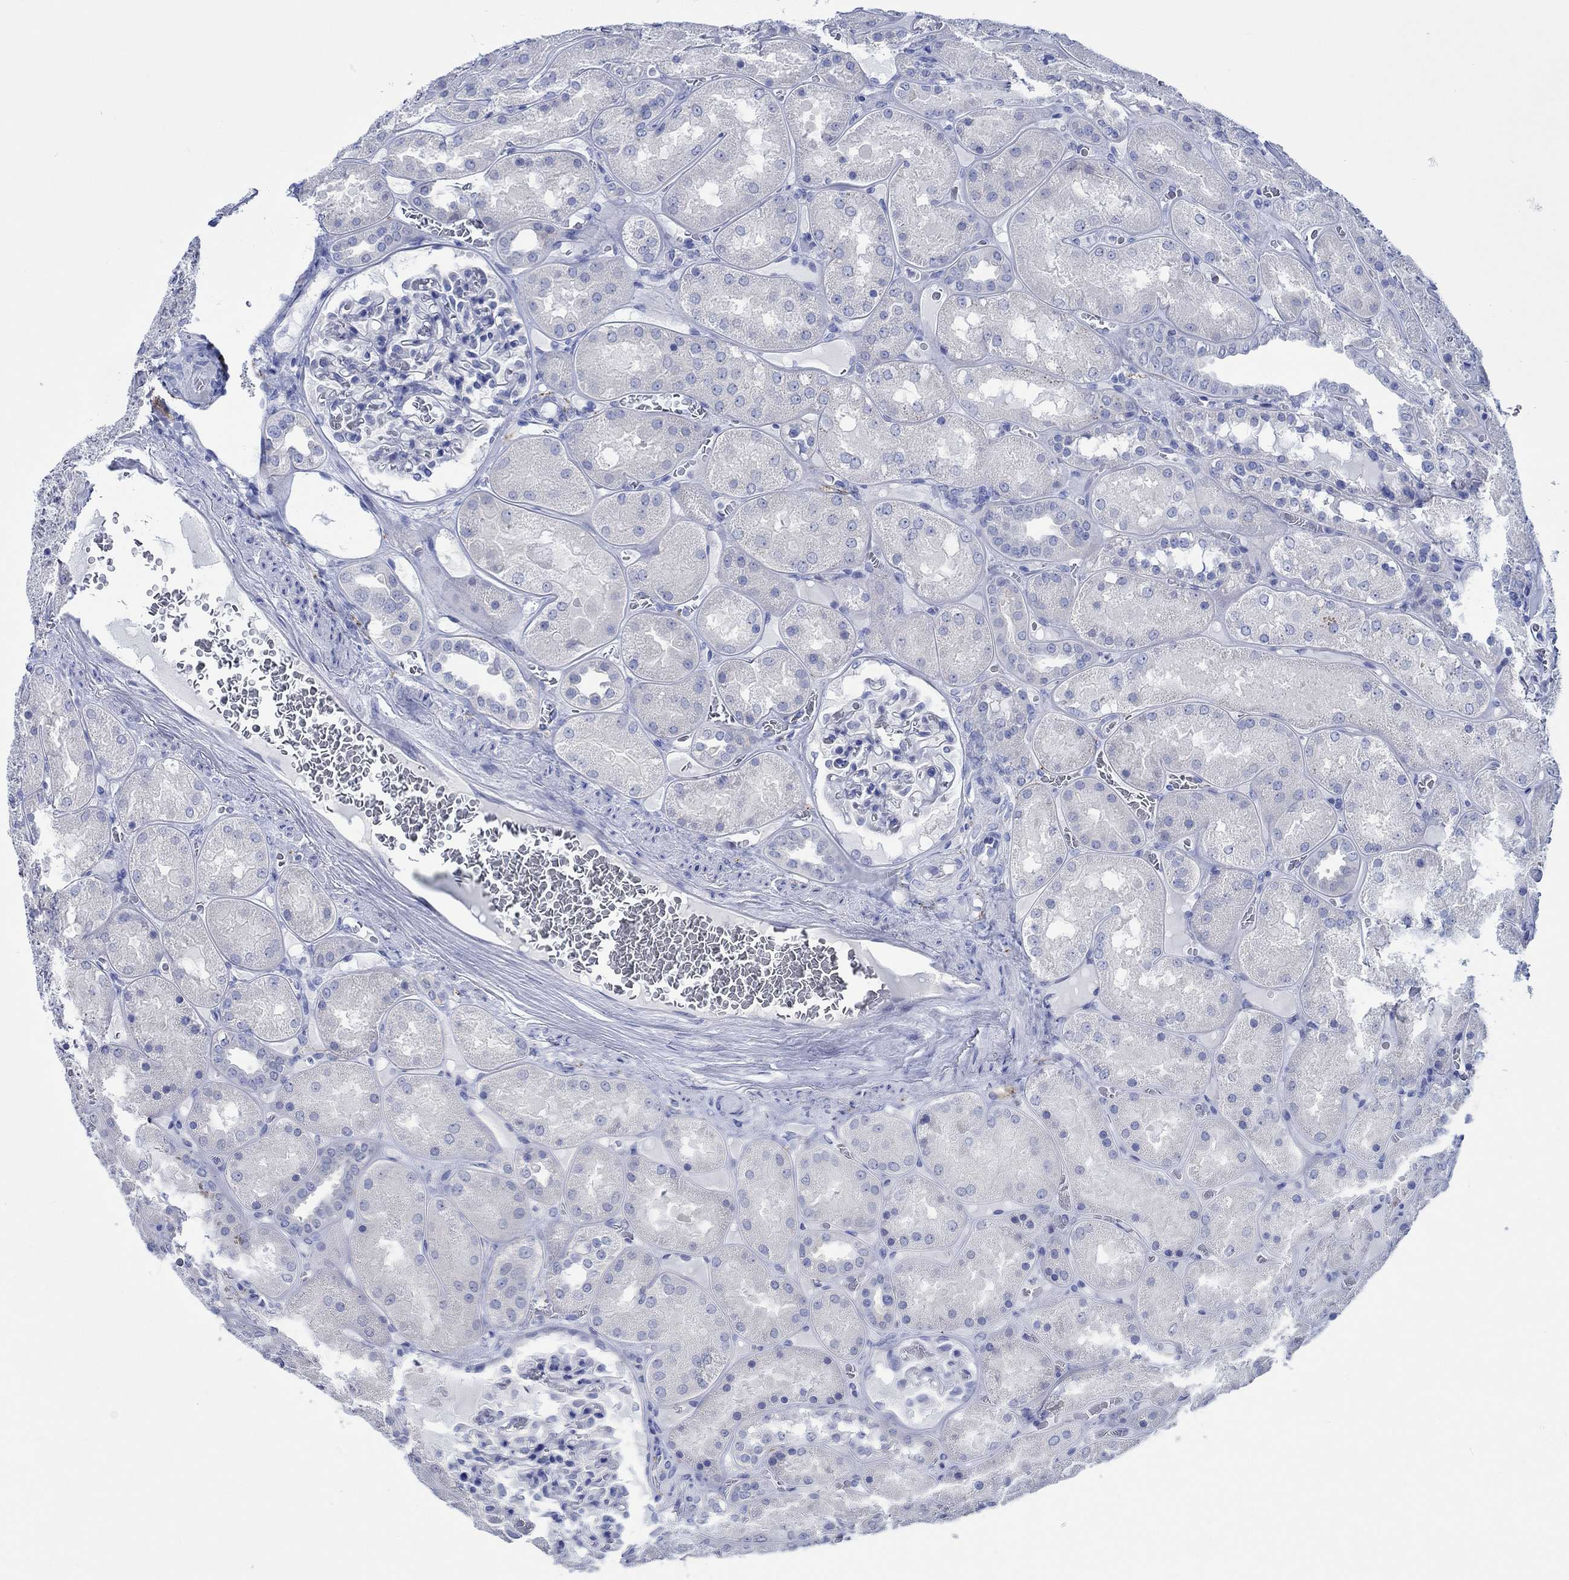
{"staining": {"intensity": "negative", "quantity": "none", "location": "none"}, "tissue": "kidney", "cell_type": "Cells in glomeruli", "image_type": "normal", "snomed": [{"axis": "morphology", "description": "Normal tissue, NOS"}, {"axis": "topography", "description": "Kidney"}], "caption": "IHC of normal kidney exhibits no staining in cells in glomeruli. (DAB (3,3'-diaminobenzidine) immunohistochemistry visualized using brightfield microscopy, high magnification).", "gene": "PTPRN2", "patient": {"sex": "male", "age": 73}}